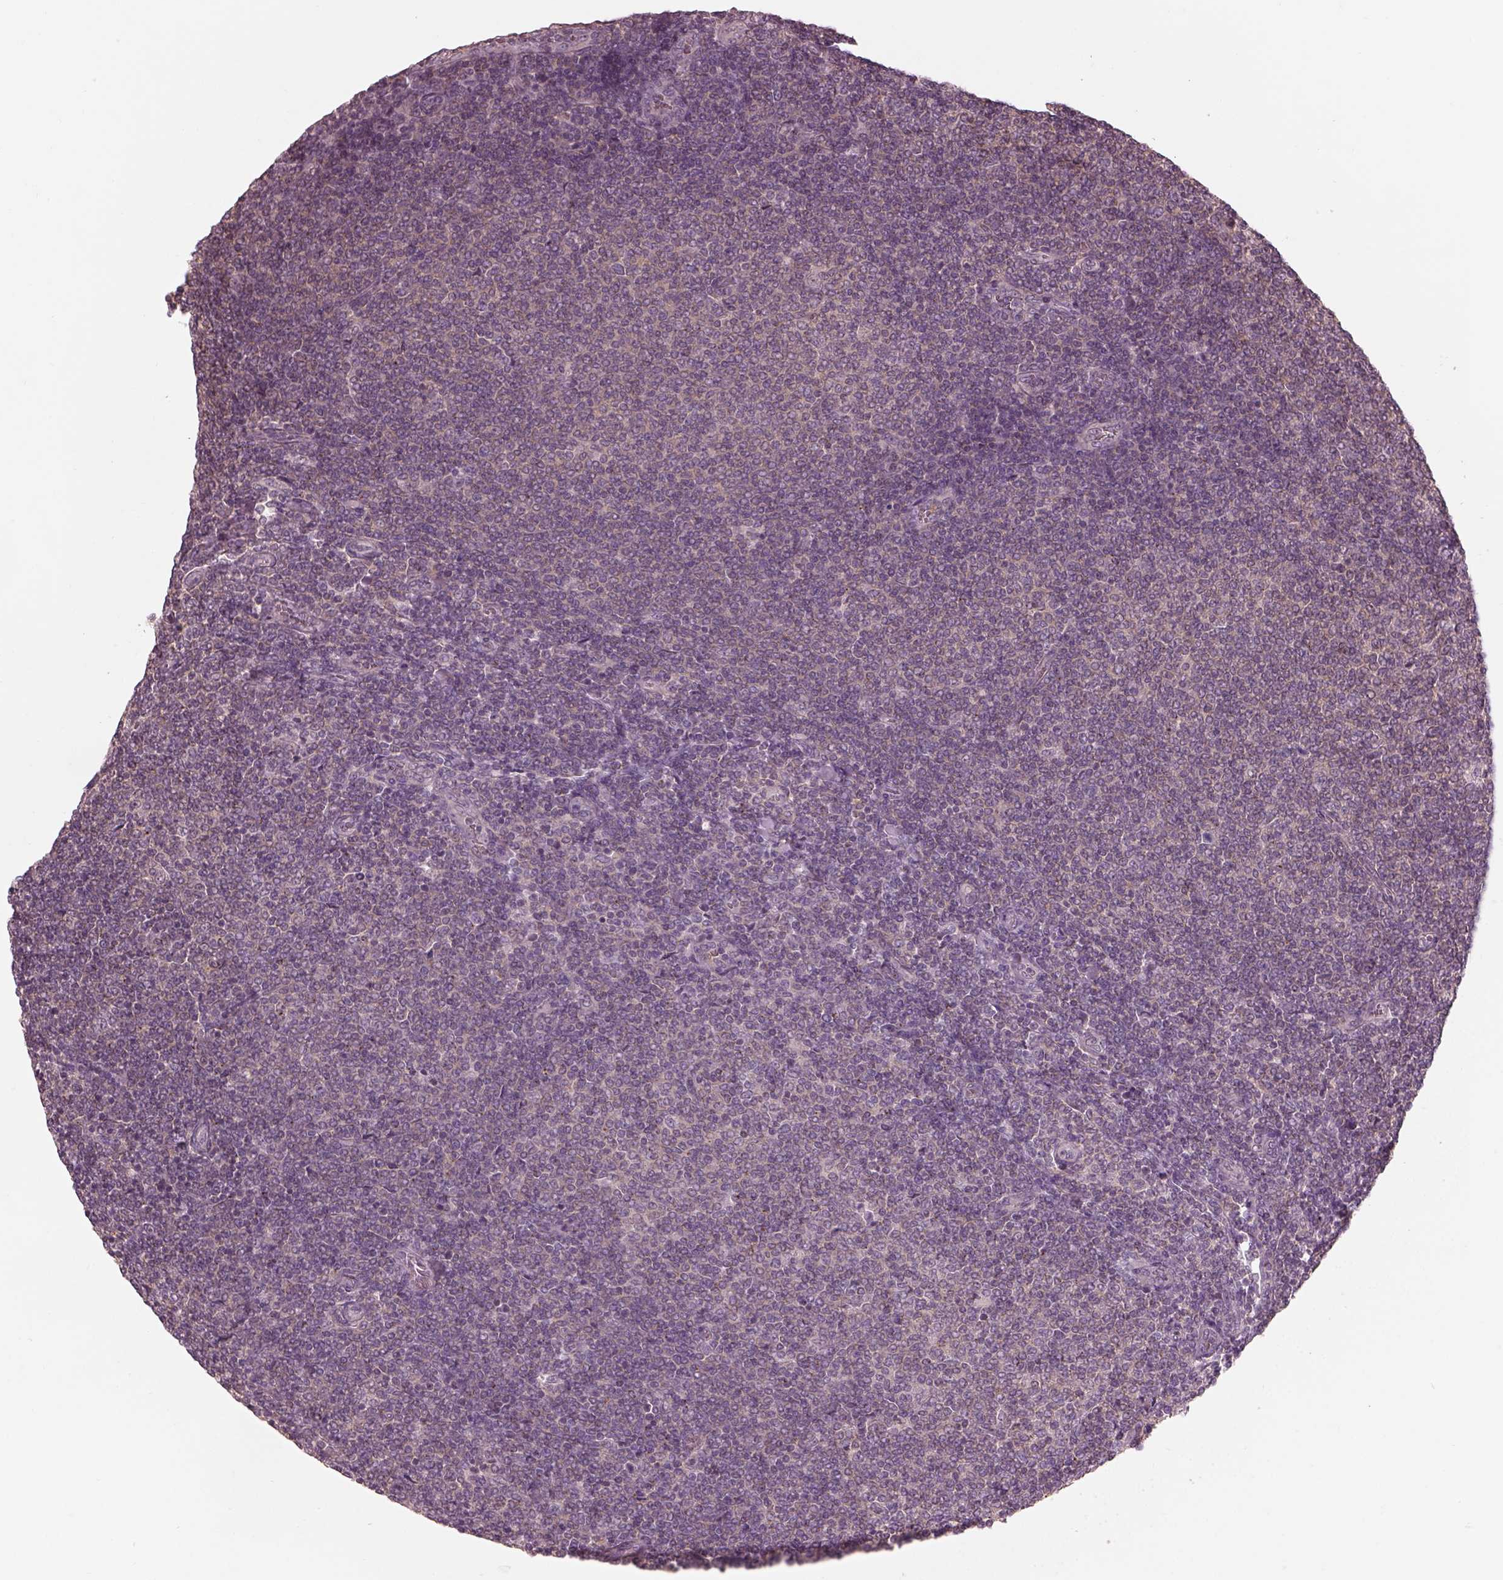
{"staining": {"intensity": "negative", "quantity": "none", "location": "none"}, "tissue": "lymphoma", "cell_type": "Tumor cells", "image_type": "cancer", "snomed": [{"axis": "morphology", "description": "Malignant lymphoma, non-Hodgkin's type, Low grade"}, {"axis": "topography", "description": "Lymph node"}], "caption": "Tumor cells are negative for protein expression in human lymphoma. The staining is performed using DAB (3,3'-diaminobenzidine) brown chromogen with nuclei counter-stained in using hematoxylin.", "gene": "PRKACG", "patient": {"sex": "male", "age": 52}}